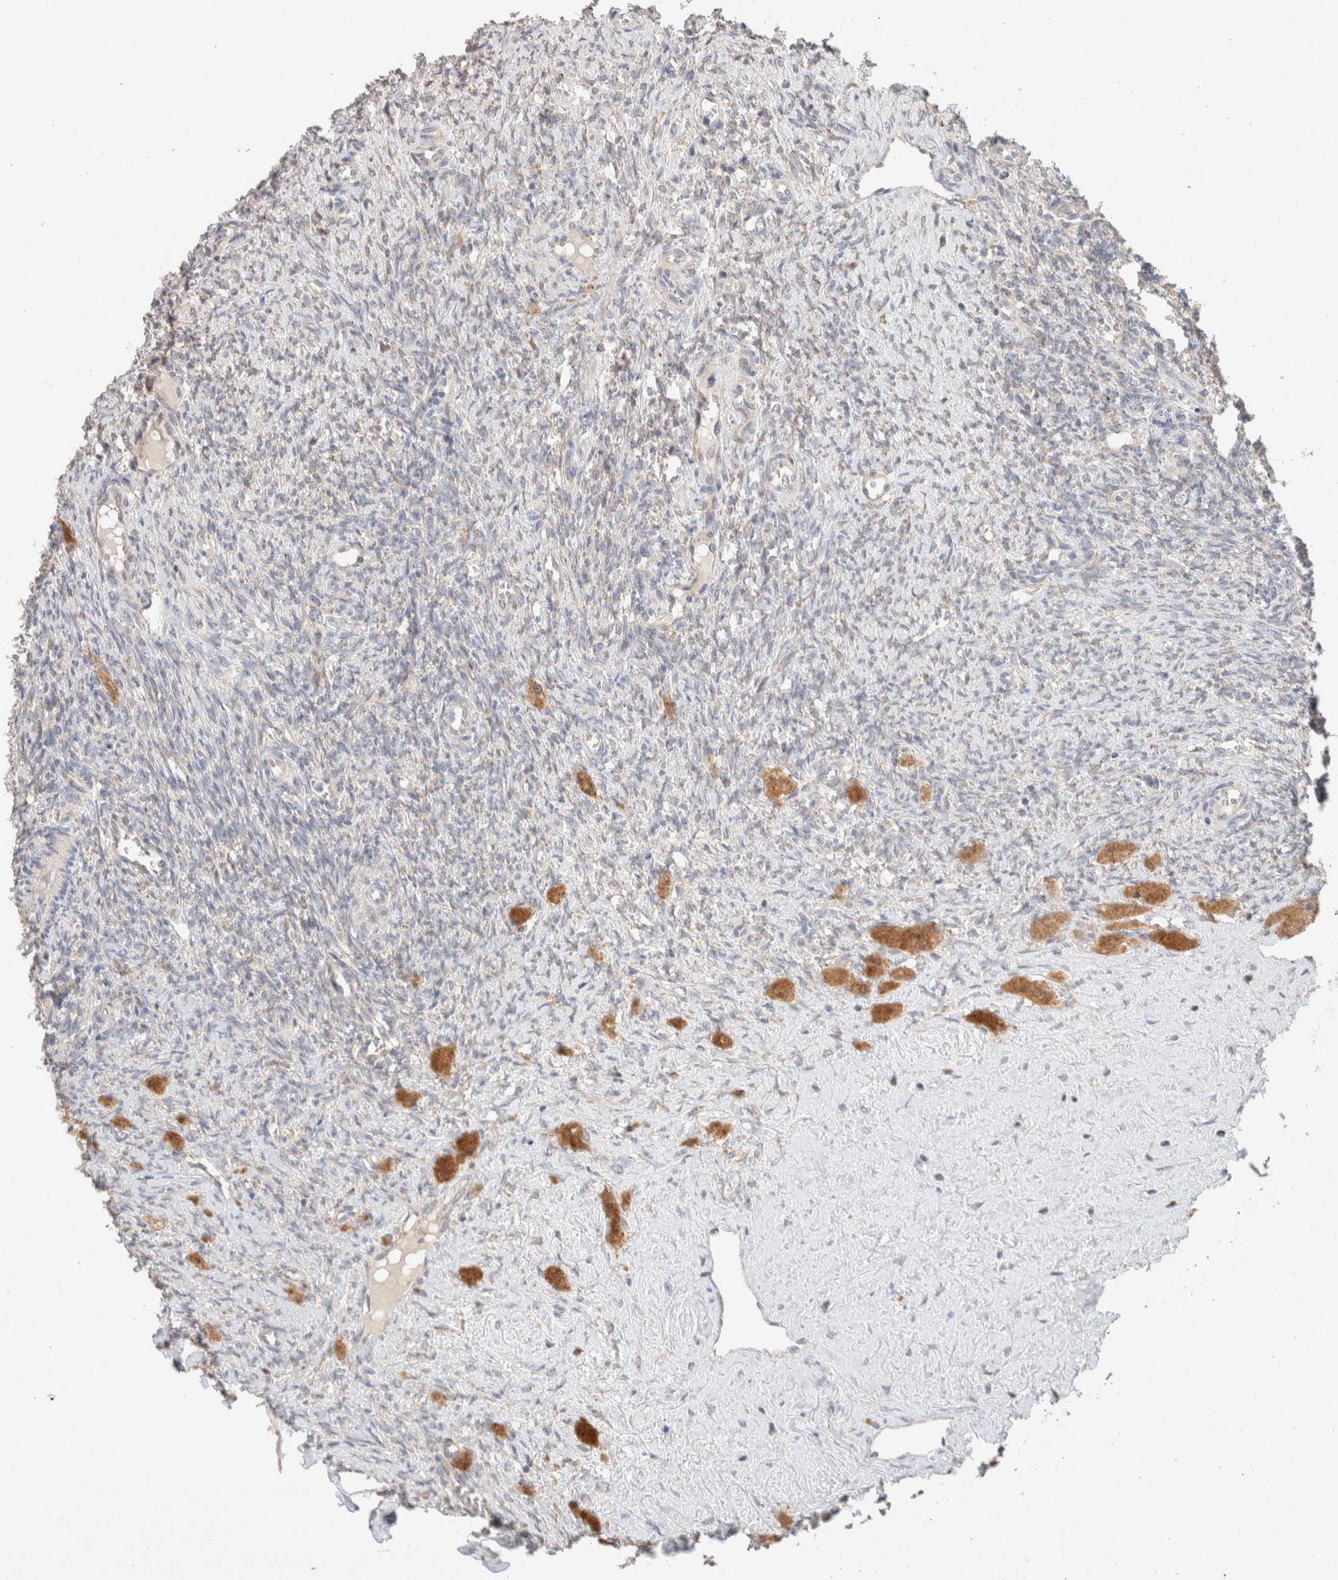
{"staining": {"intensity": "moderate", "quantity": ">75%", "location": "cytoplasmic/membranous"}, "tissue": "ovary", "cell_type": "Follicle cells", "image_type": "normal", "snomed": [{"axis": "morphology", "description": "Normal tissue, NOS"}, {"axis": "topography", "description": "Ovary"}], "caption": "Immunohistochemical staining of unremarkable ovary demonstrates moderate cytoplasmic/membranous protein positivity in approximately >75% of follicle cells. The staining was performed using DAB (3,3'-diaminobenzidine) to visualize the protein expression in brown, while the nuclei were stained in blue with hematoxylin (Magnification: 20x).", "gene": "CA13", "patient": {"sex": "female", "age": 41}}